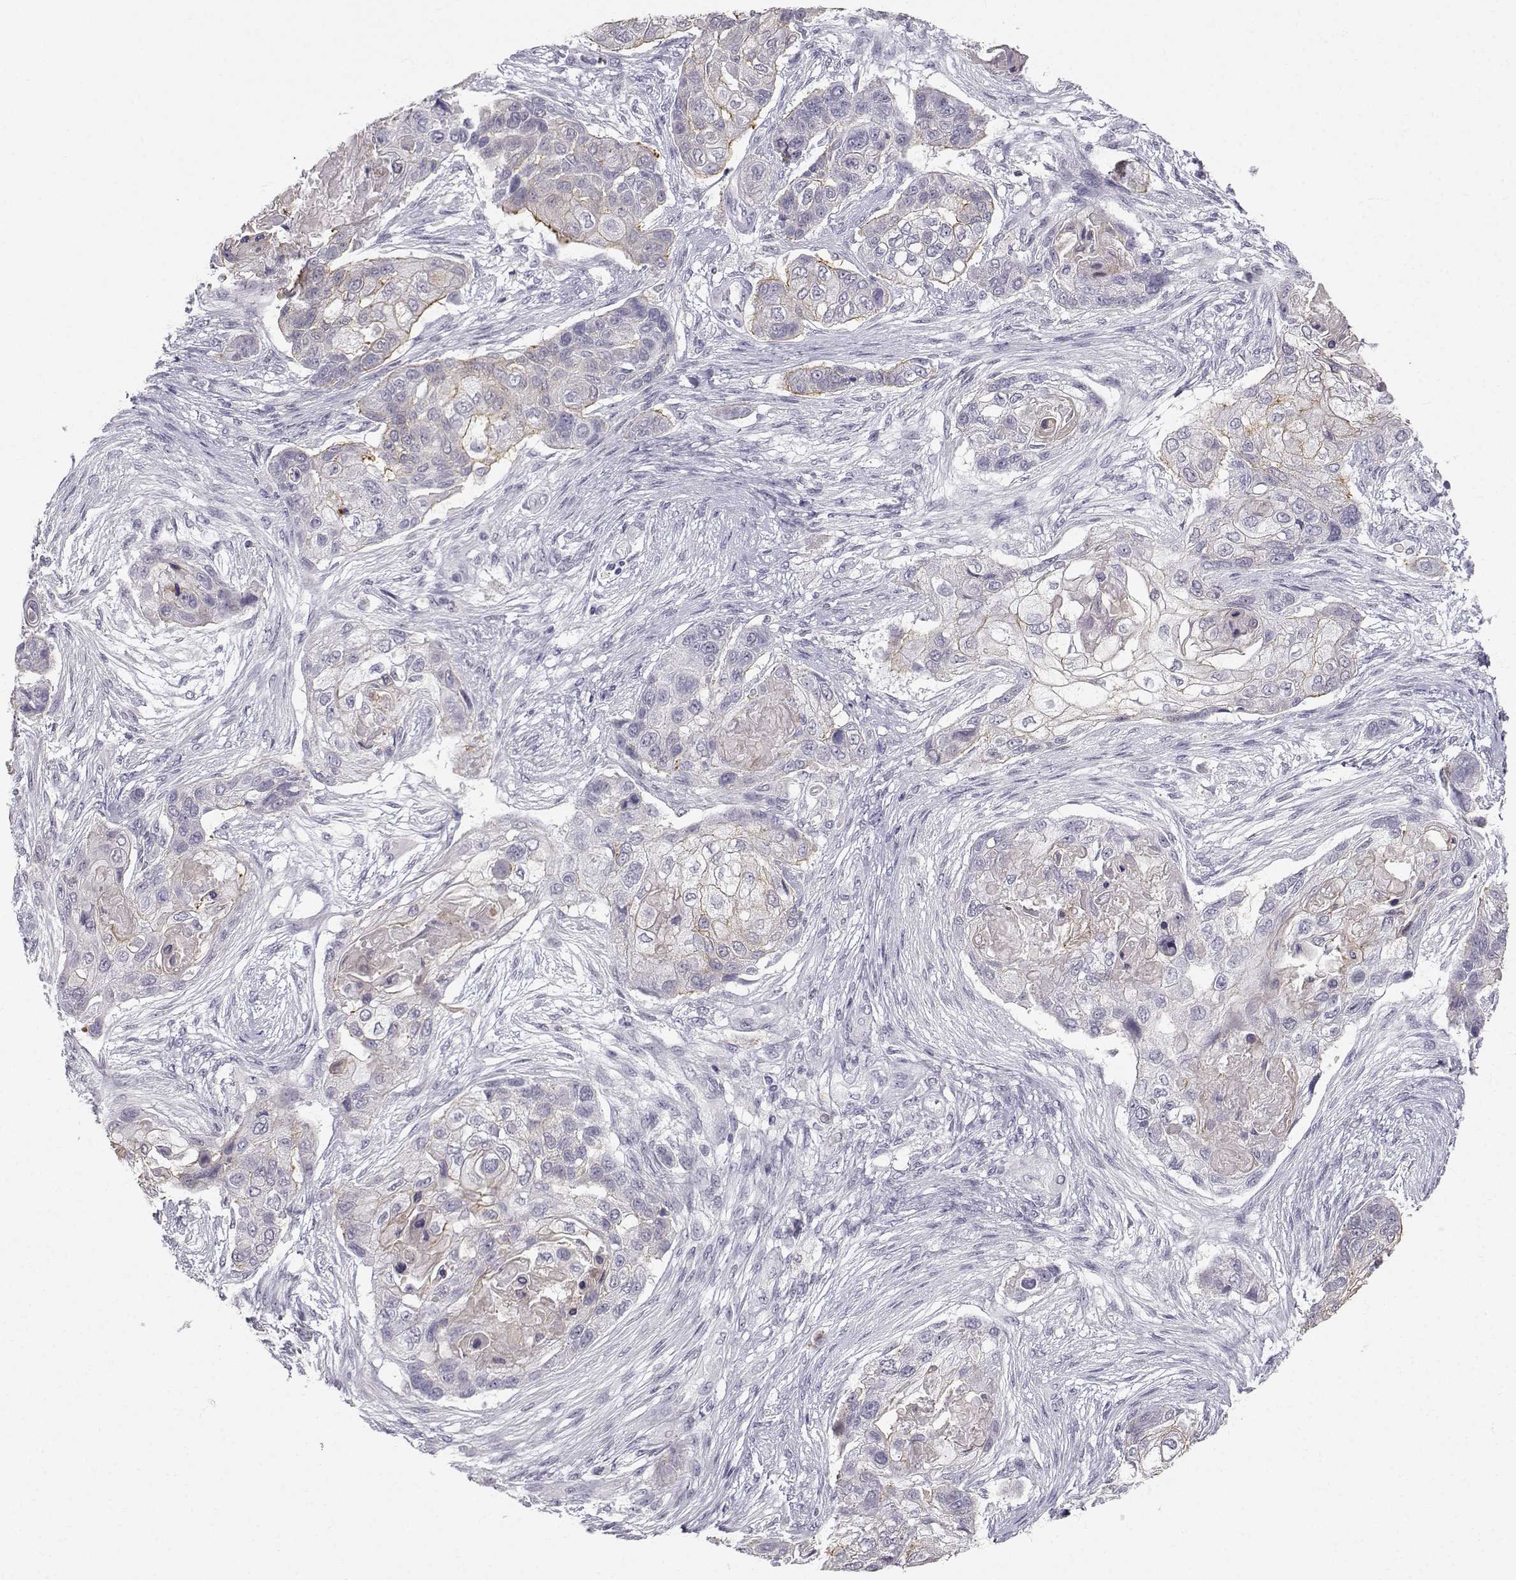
{"staining": {"intensity": "weak", "quantity": "<25%", "location": "cytoplasmic/membranous"}, "tissue": "lung cancer", "cell_type": "Tumor cells", "image_type": "cancer", "snomed": [{"axis": "morphology", "description": "Squamous cell carcinoma, NOS"}, {"axis": "topography", "description": "Lung"}], "caption": "This is a photomicrograph of IHC staining of lung cancer, which shows no staining in tumor cells.", "gene": "ZNF185", "patient": {"sex": "male", "age": 69}}